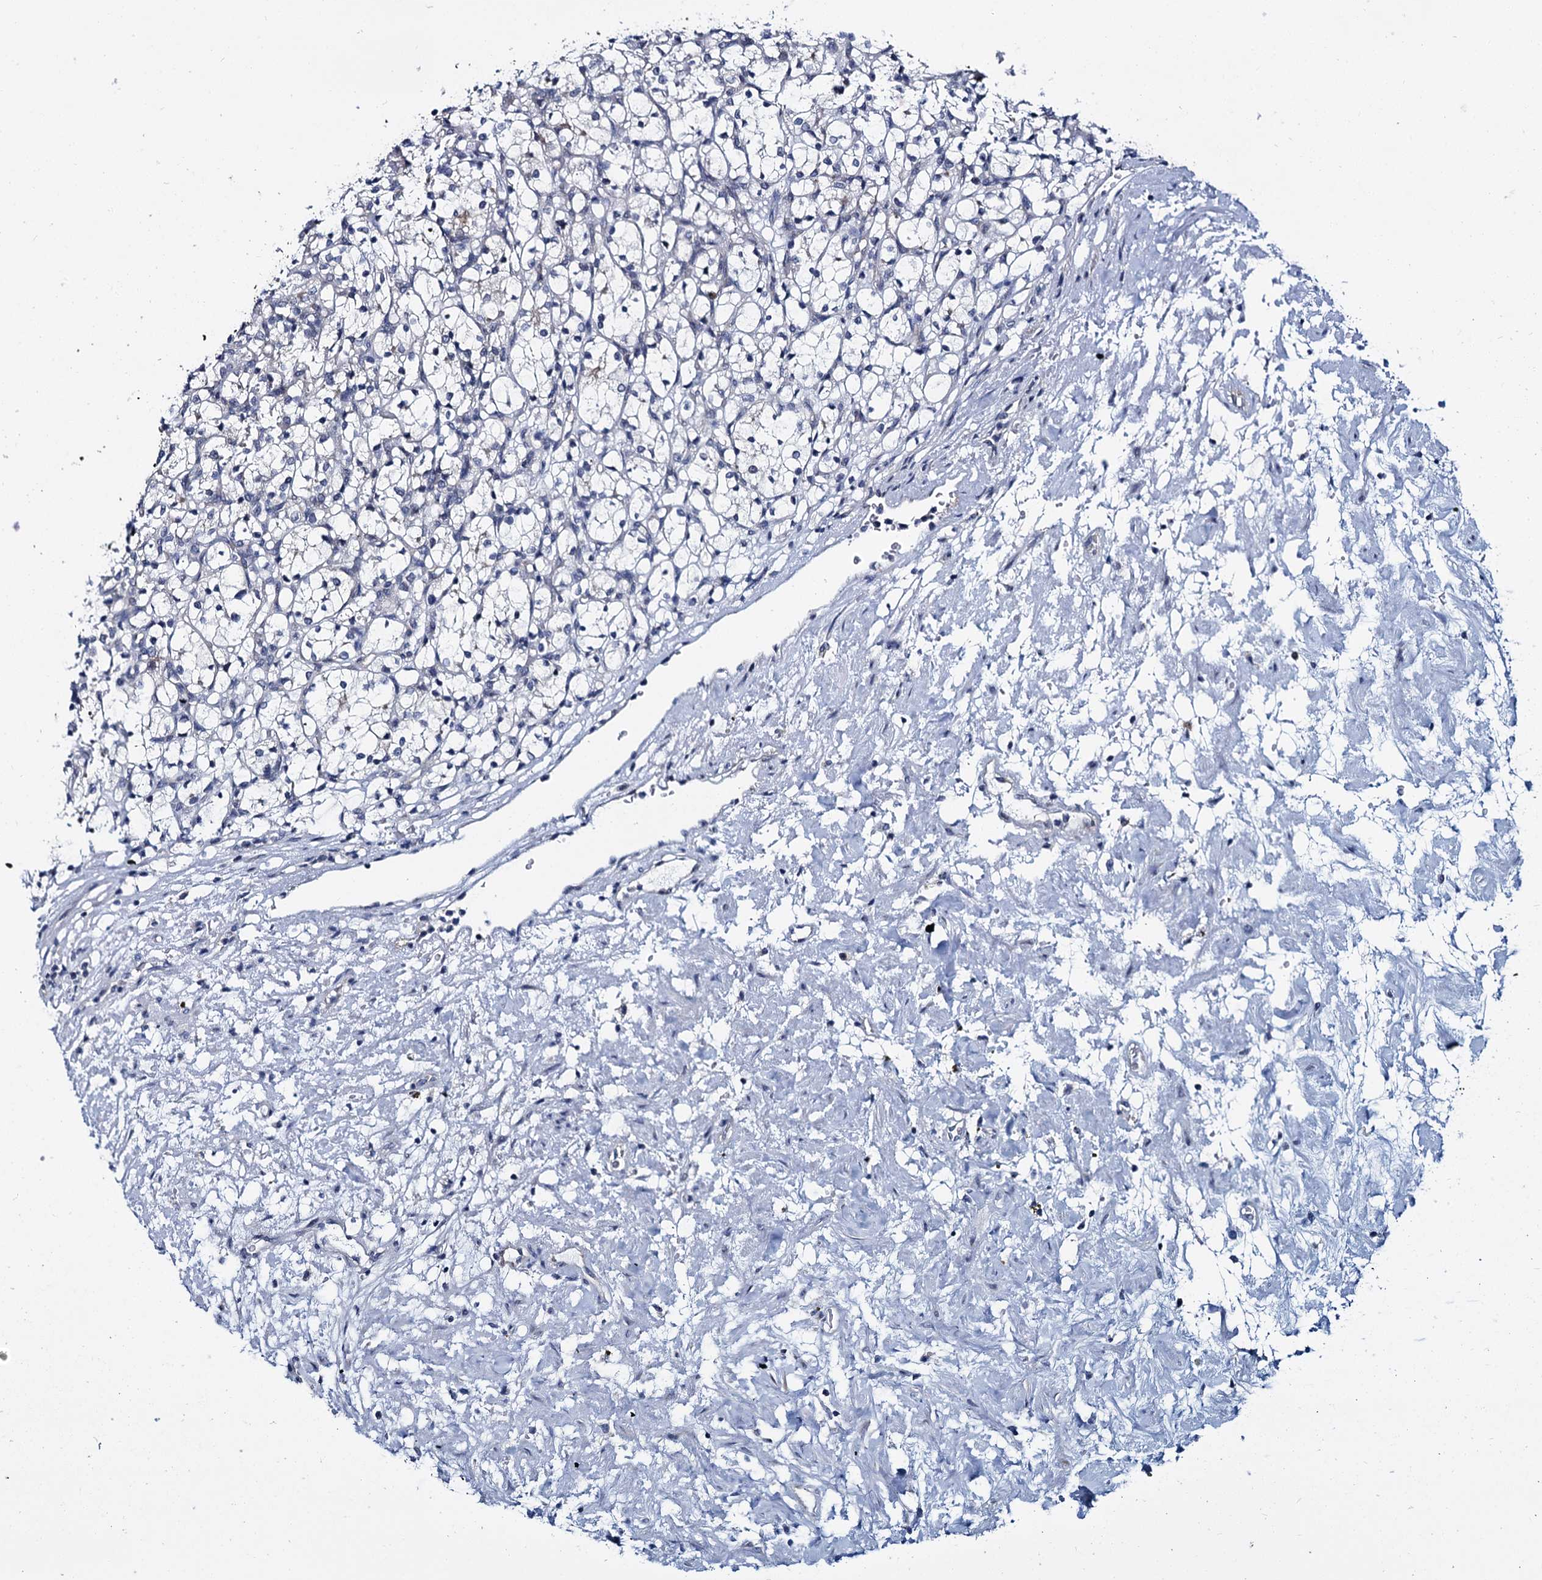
{"staining": {"intensity": "negative", "quantity": "none", "location": "none"}, "tissue": "renal cancer", "cell_type": "Tumor cells", "image_type": "cancer", "snomed": [{"axis": "morphology", "description": "Adenocarcinoma, NOS"}, {"axis": "topography", "description": "Kidney"}], "caption": "DAB immunohistochemical staining of adenocarcinoma (renal) reveals no significant staining in tumor cells. The staining is performed using DAB brown chromogen with nuclei counter-stained in using hematoxylin.", "gene": "MIOX", "patient": {"sex": "female", "age": 69}}